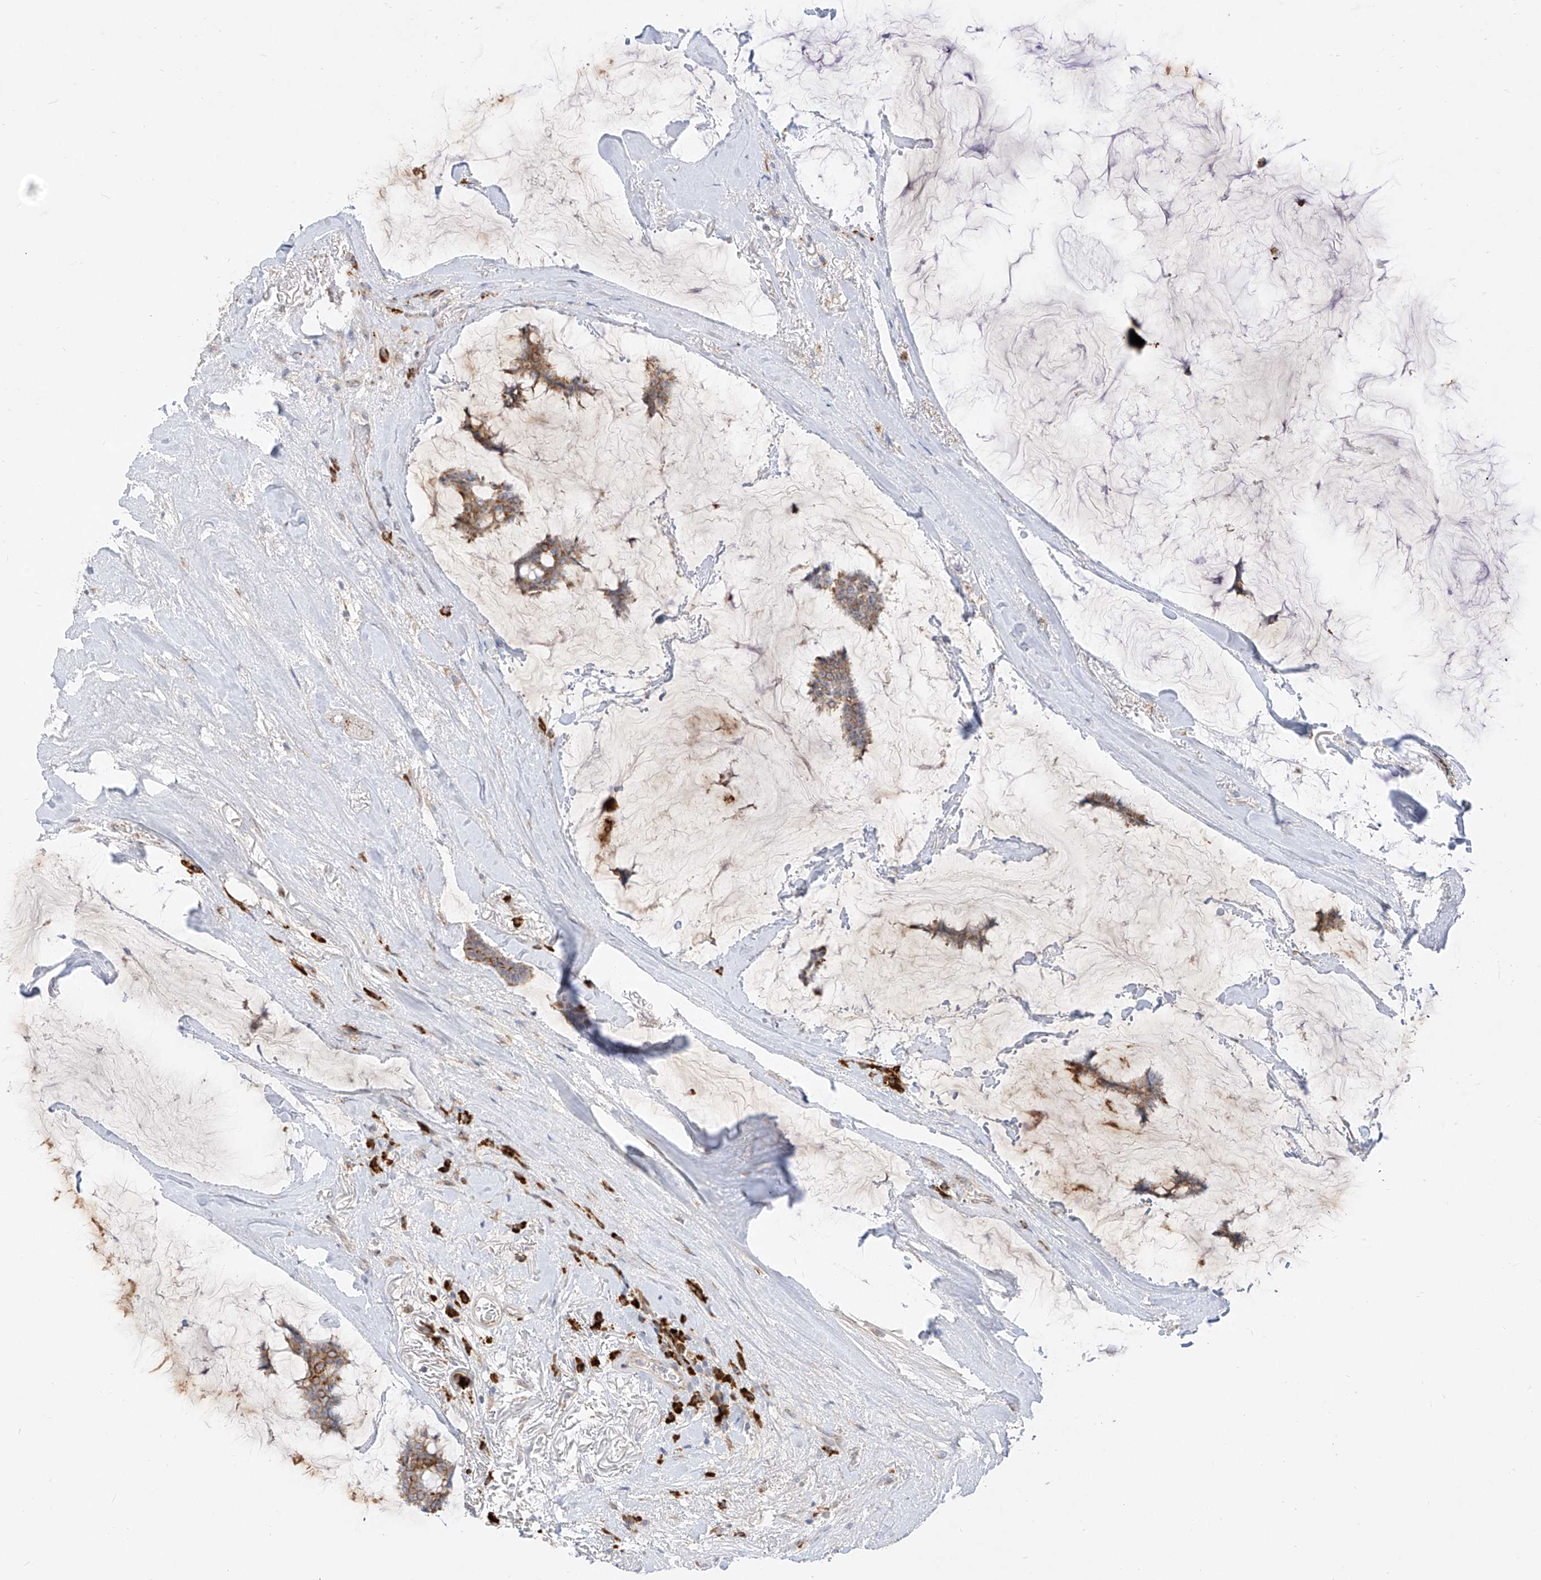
{"staining": {"intensity": "moderate", "quantity": ">75%", "location": "cytoplasmic/membranous"}, "tissue": "breast cancer", "cell_type": "Tumor cells", "image_type": "cancer", "snomed": [{"axis": "morphology", "description": "Duct carcinoma"}, {"axis": "topography", "description": "Breast"}], "caption": "A brown stain labels moderate cytoplasmic/membranous expression of a protein in human breast infiltrating ductal carcinoma tumor cells.", "gene": "STT3A", "patient": {"sex": "female", "age": 93}}